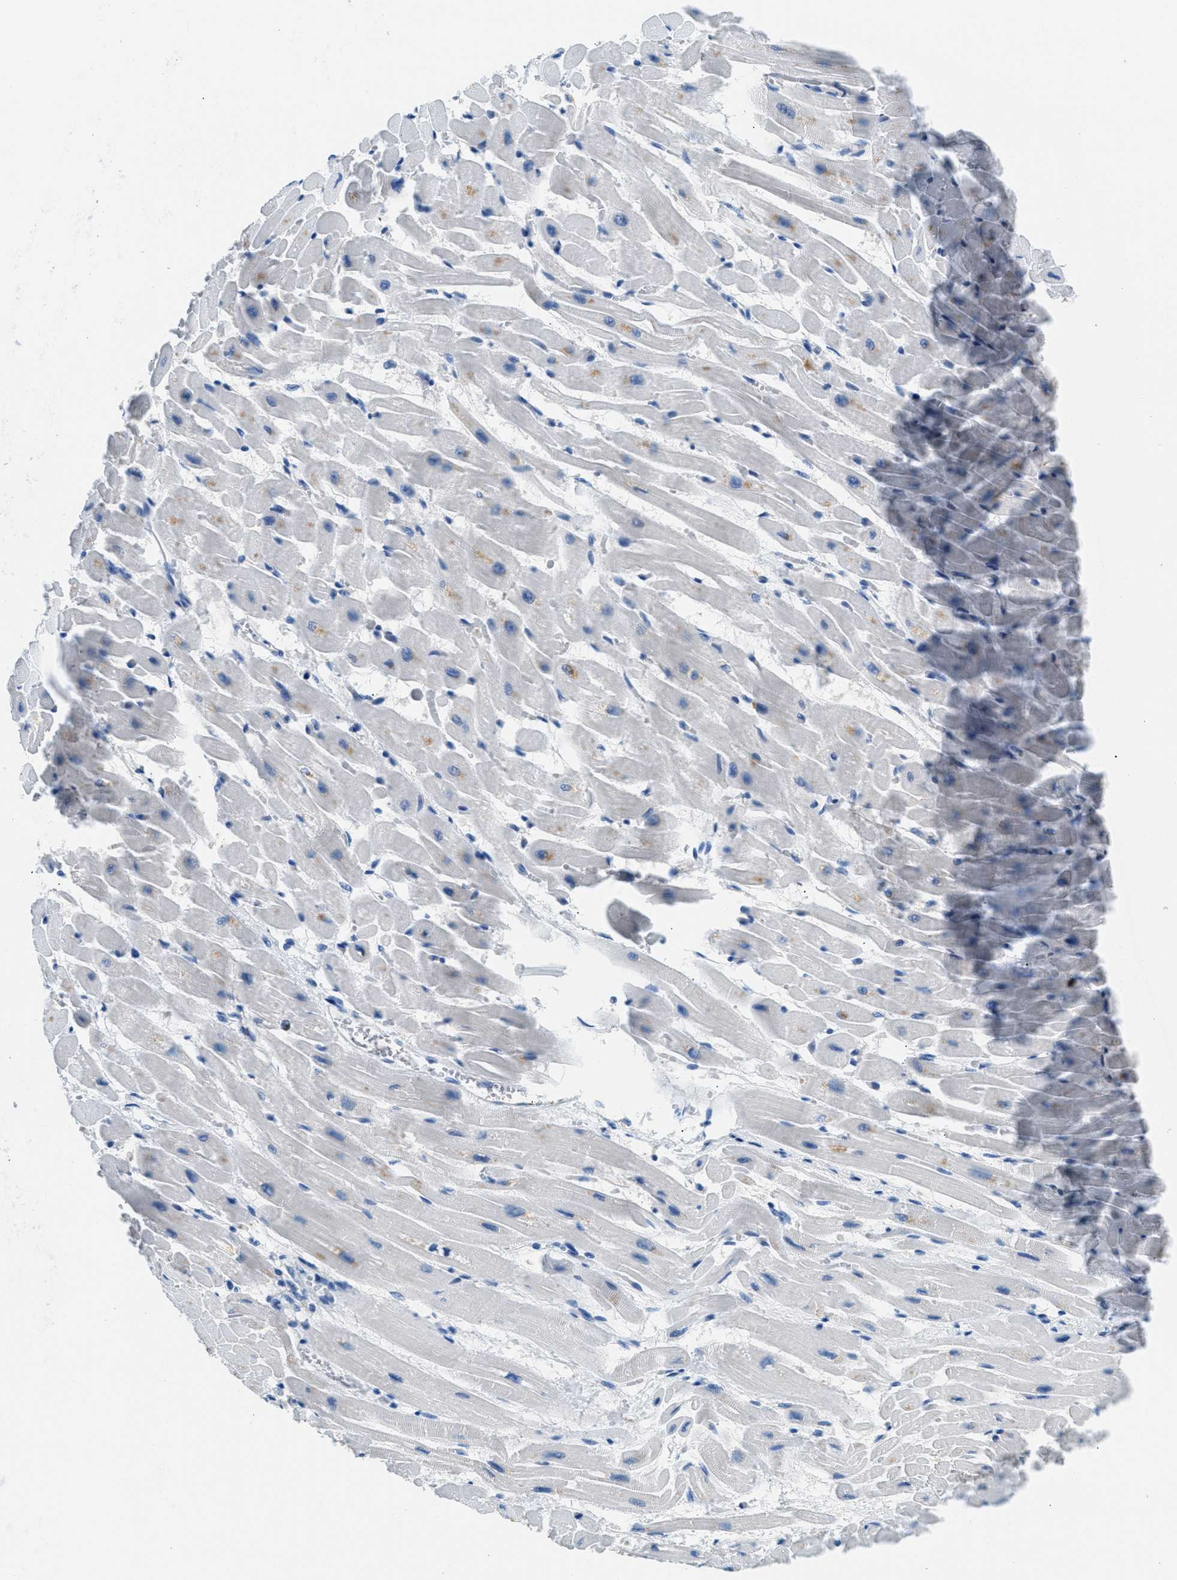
{"staining": {"intensity": "moderate", "quantity": "<25%", "location": "cytoplasmic/membranous"}, "tissue": "heart muscle", "cell_type": "Cardiomyocytes", "image_type": "normal", "snomed": [{"axis": "morphology", "description": "Normal tissue, NOS"}, {"axis": "topography", "description": "Heart"}], "caption": "Immunohistochemical staining of unremarkable heart muscle demonstrates low levels of moderate cytoplasmic/membranous positivity in about <25% of cardiomyocytes.", "gene": "CLDN18", "patient": {"sex": "male", "age": 45}}